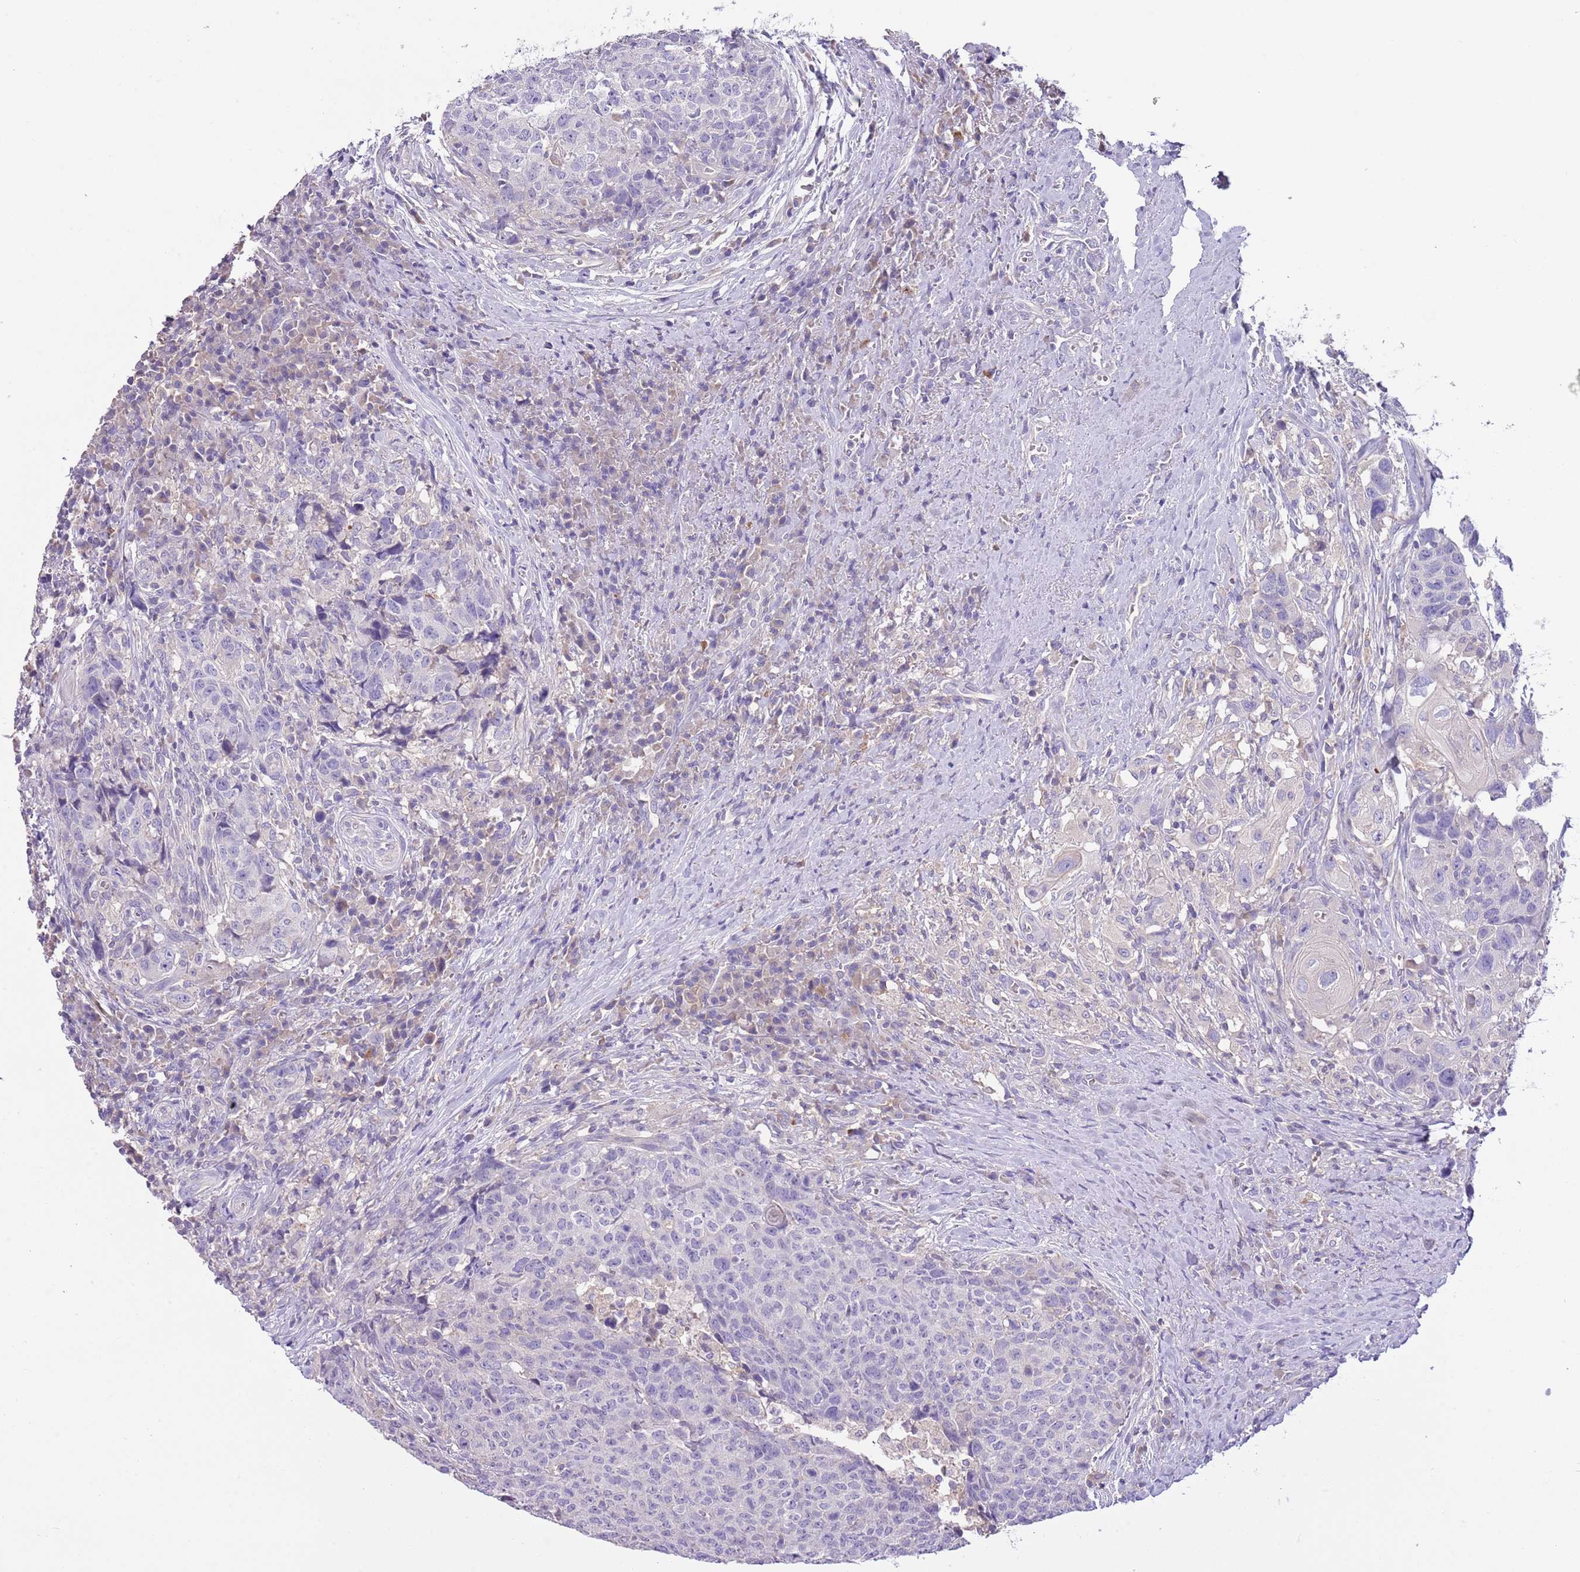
{"staining": {"intensity": "negative", "quantity": "none", "location": "none"}, "tissue": "head and neck cancer", "cell_type": "Tumor cells", "image_type": "cancer", "snomed": [{"axis": "morphology", "description": "Squamous cell carcinoma, NOS"}, {"axis": "topography", "description": "Head-Neck"}], "caption": "The immunohistochemistry (IHC) micrograph has no significant staining in tumor cells of head and neck cancer (squamous cell carcinoma) tissue. (DAB immunohistochemistry with hematoxylin counter stain).", "gene": "HES3", "patient": {"sex": "male", "age": 66}}